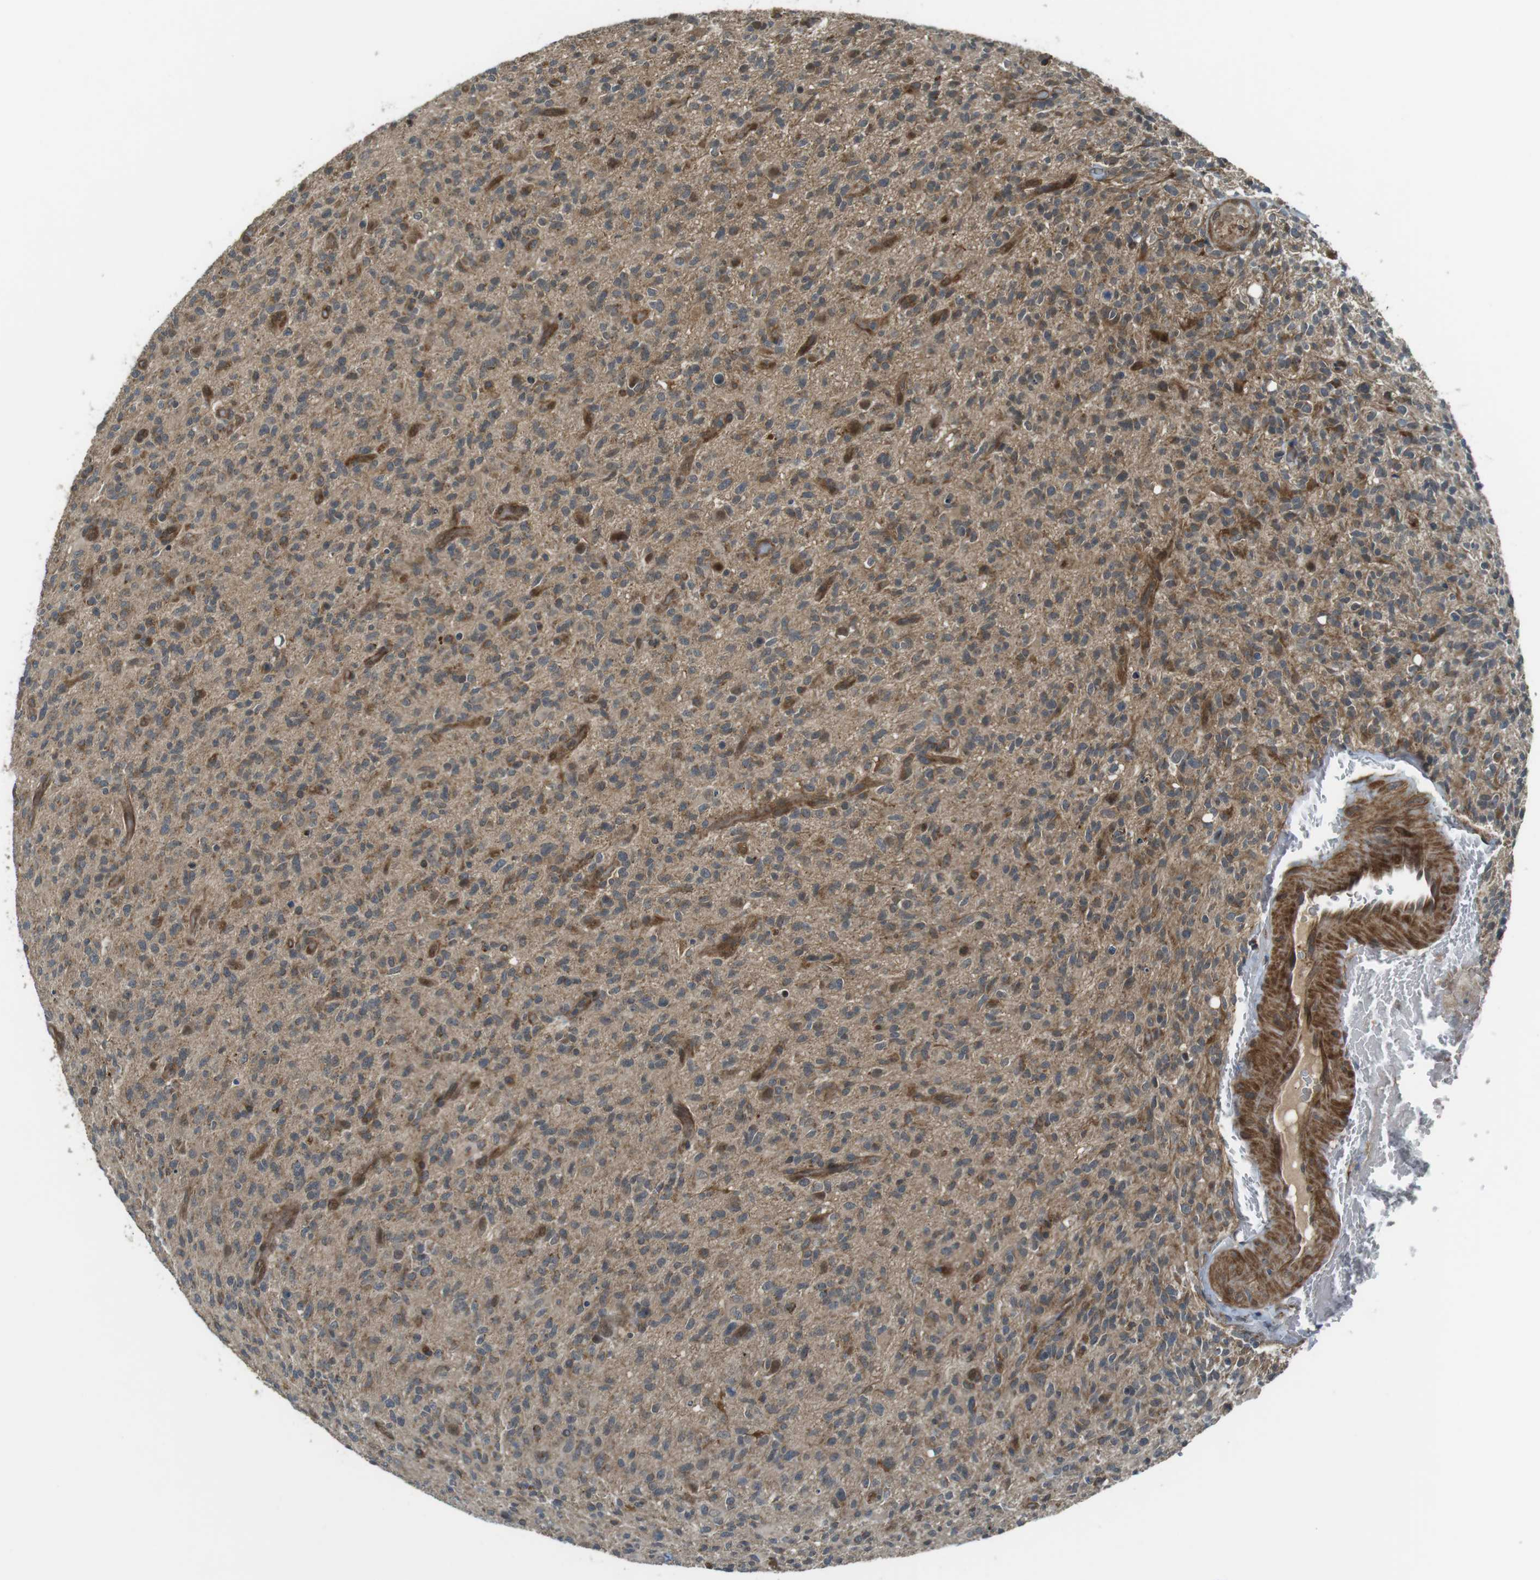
{"staining": {"intensity": "moderate", "quantity": ">75%", "location": "cytoplasmic/membranous"}, "tissue": "glioma", "cell_type": "Tumor cells", "image_type": "cancer", "snomed": [{"axis": "morphology", "description": "Glioma, malignant, High grade"}, {"axis": "topography", "description": "Brain"}], "caption": "Immunohistochemistry (IHC) photomicrograph of glioma stained for a protein (brown), which reveals medium levels of moderate cytoplasmic/membranous staining in about >75% of tumor cells.", "gene": "IFFO2", "patient": {"sex": "male", "age": 71}}